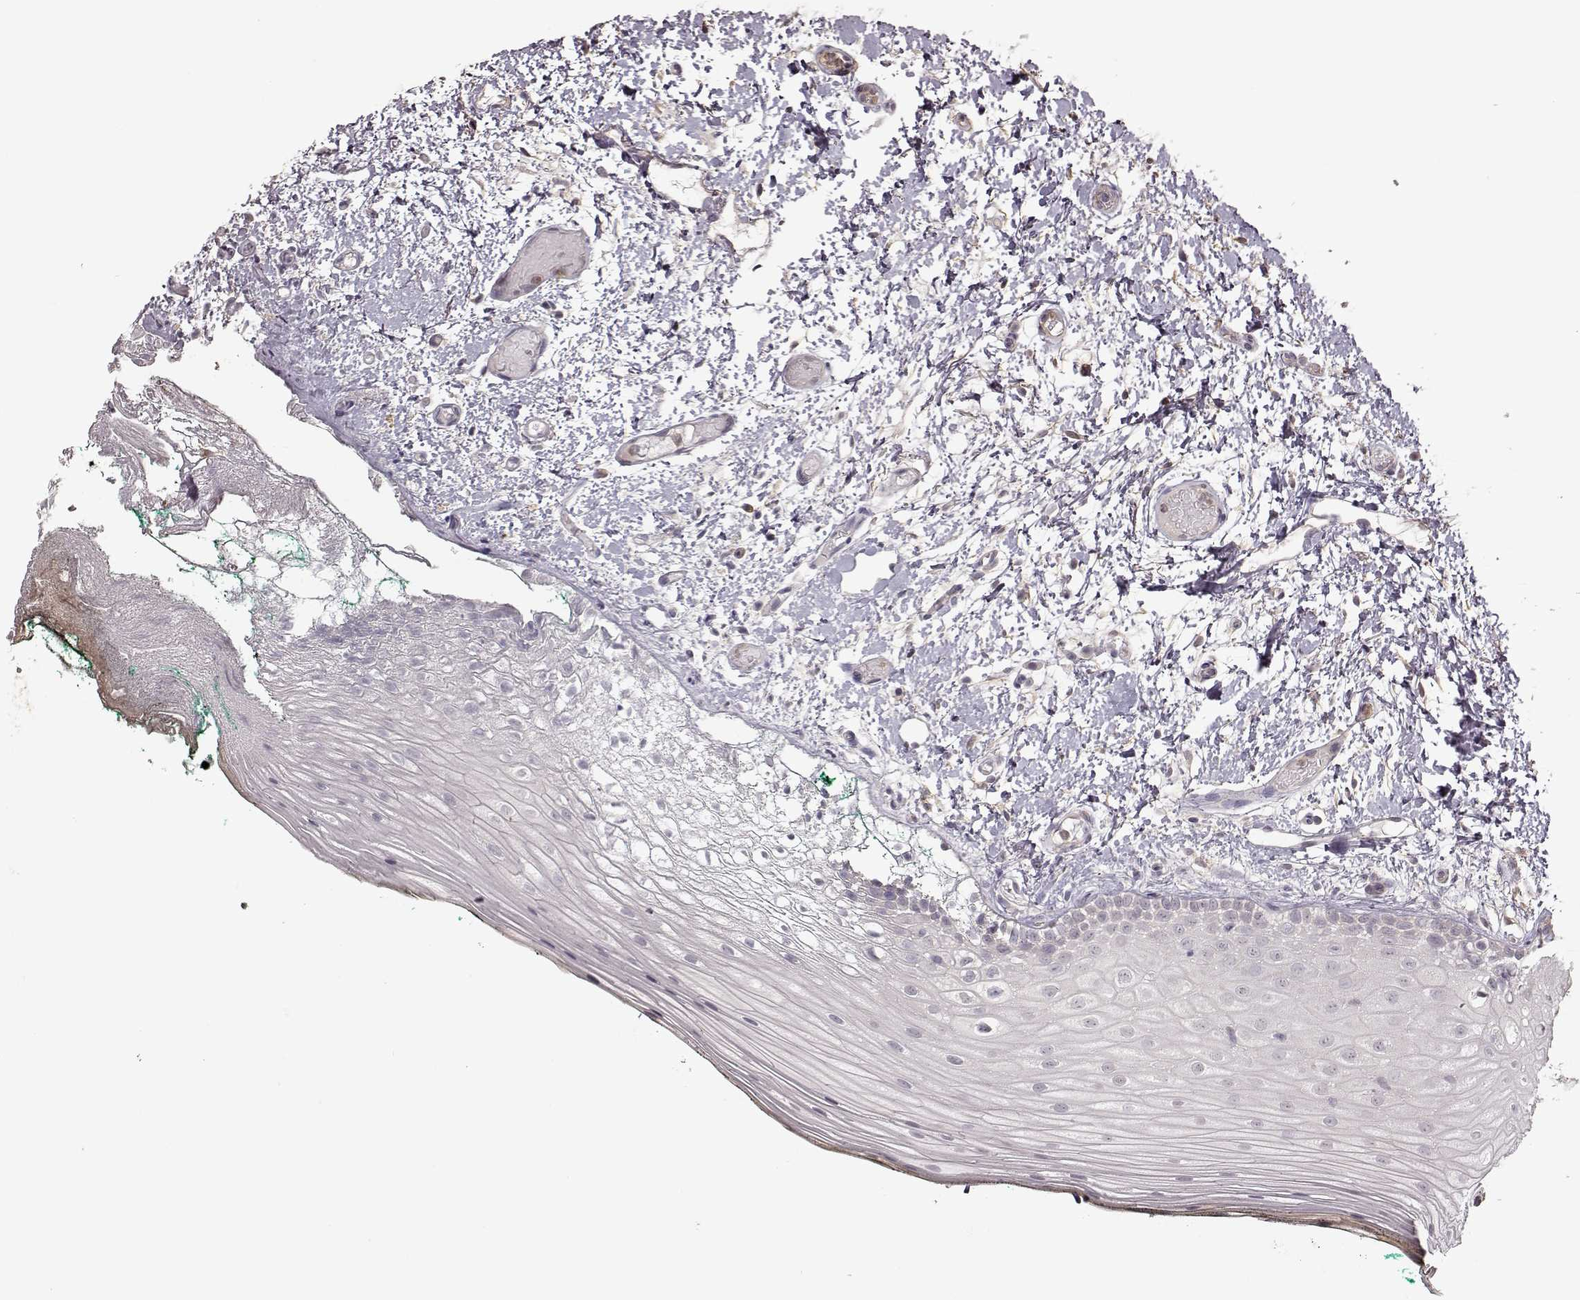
{"staining": {"intensity": "negative", "quantity": "none", "location": "none"}, "tissue": "oral mucosa", "cell_type": "Squamous epithelial cells", "image_type": "normal", "snomed": [{"axis": "morphology", "description": "Normal tissue, NOS"}, {"axis": "topography", "description": "Oral tissue"}], "caption": "DAB (3,3'-diaminobenzidine) immunohistochemical staining of normal human oral mucosa exhibits no significant staining in squamous epithelial cells.", "gene": "CRB1", "patient": {"sex": "female", "age": 83}}